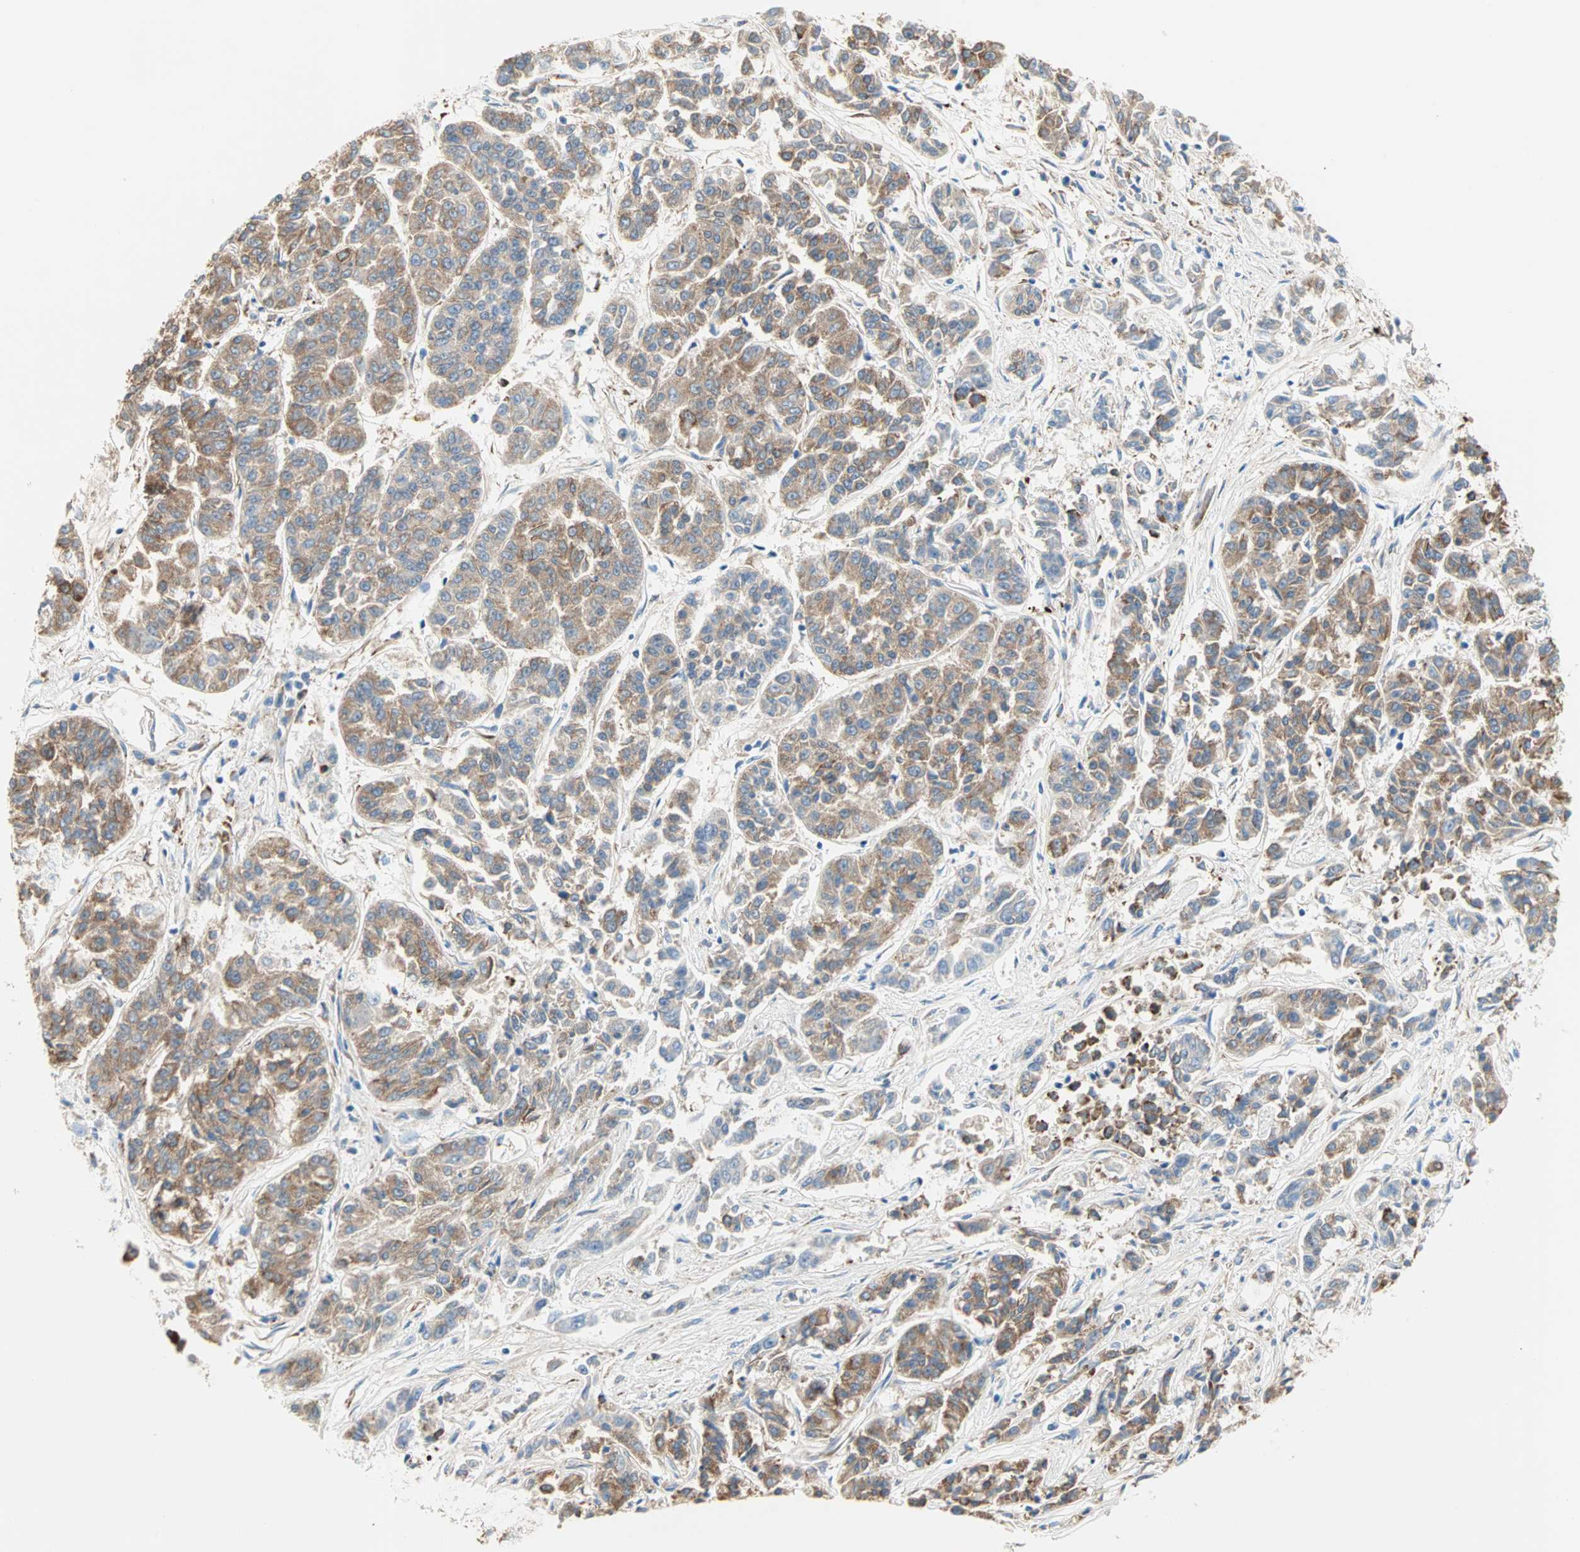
{"staining": {"intensity": "moderate", "quantity": ">75%", "location": "cytoplasmic/membranous"}, "tissue": "lung cancer", "cell_type": "Tumor cells", "image_type": "cancer", "snomed": [{"axis": "morphology", "description": "Adenocarcinoma, NOS"}, {"axis": "topography", "description": "Lung"}], "caption": "Tumor cells demonstrate medium levels of moderate cytoplasmic/membranous expression in approximately >75% of cells in human adenocarcinoma (lung).", "gene": "PLCXD1", "patient": {"sex": "male", "age": 84}}